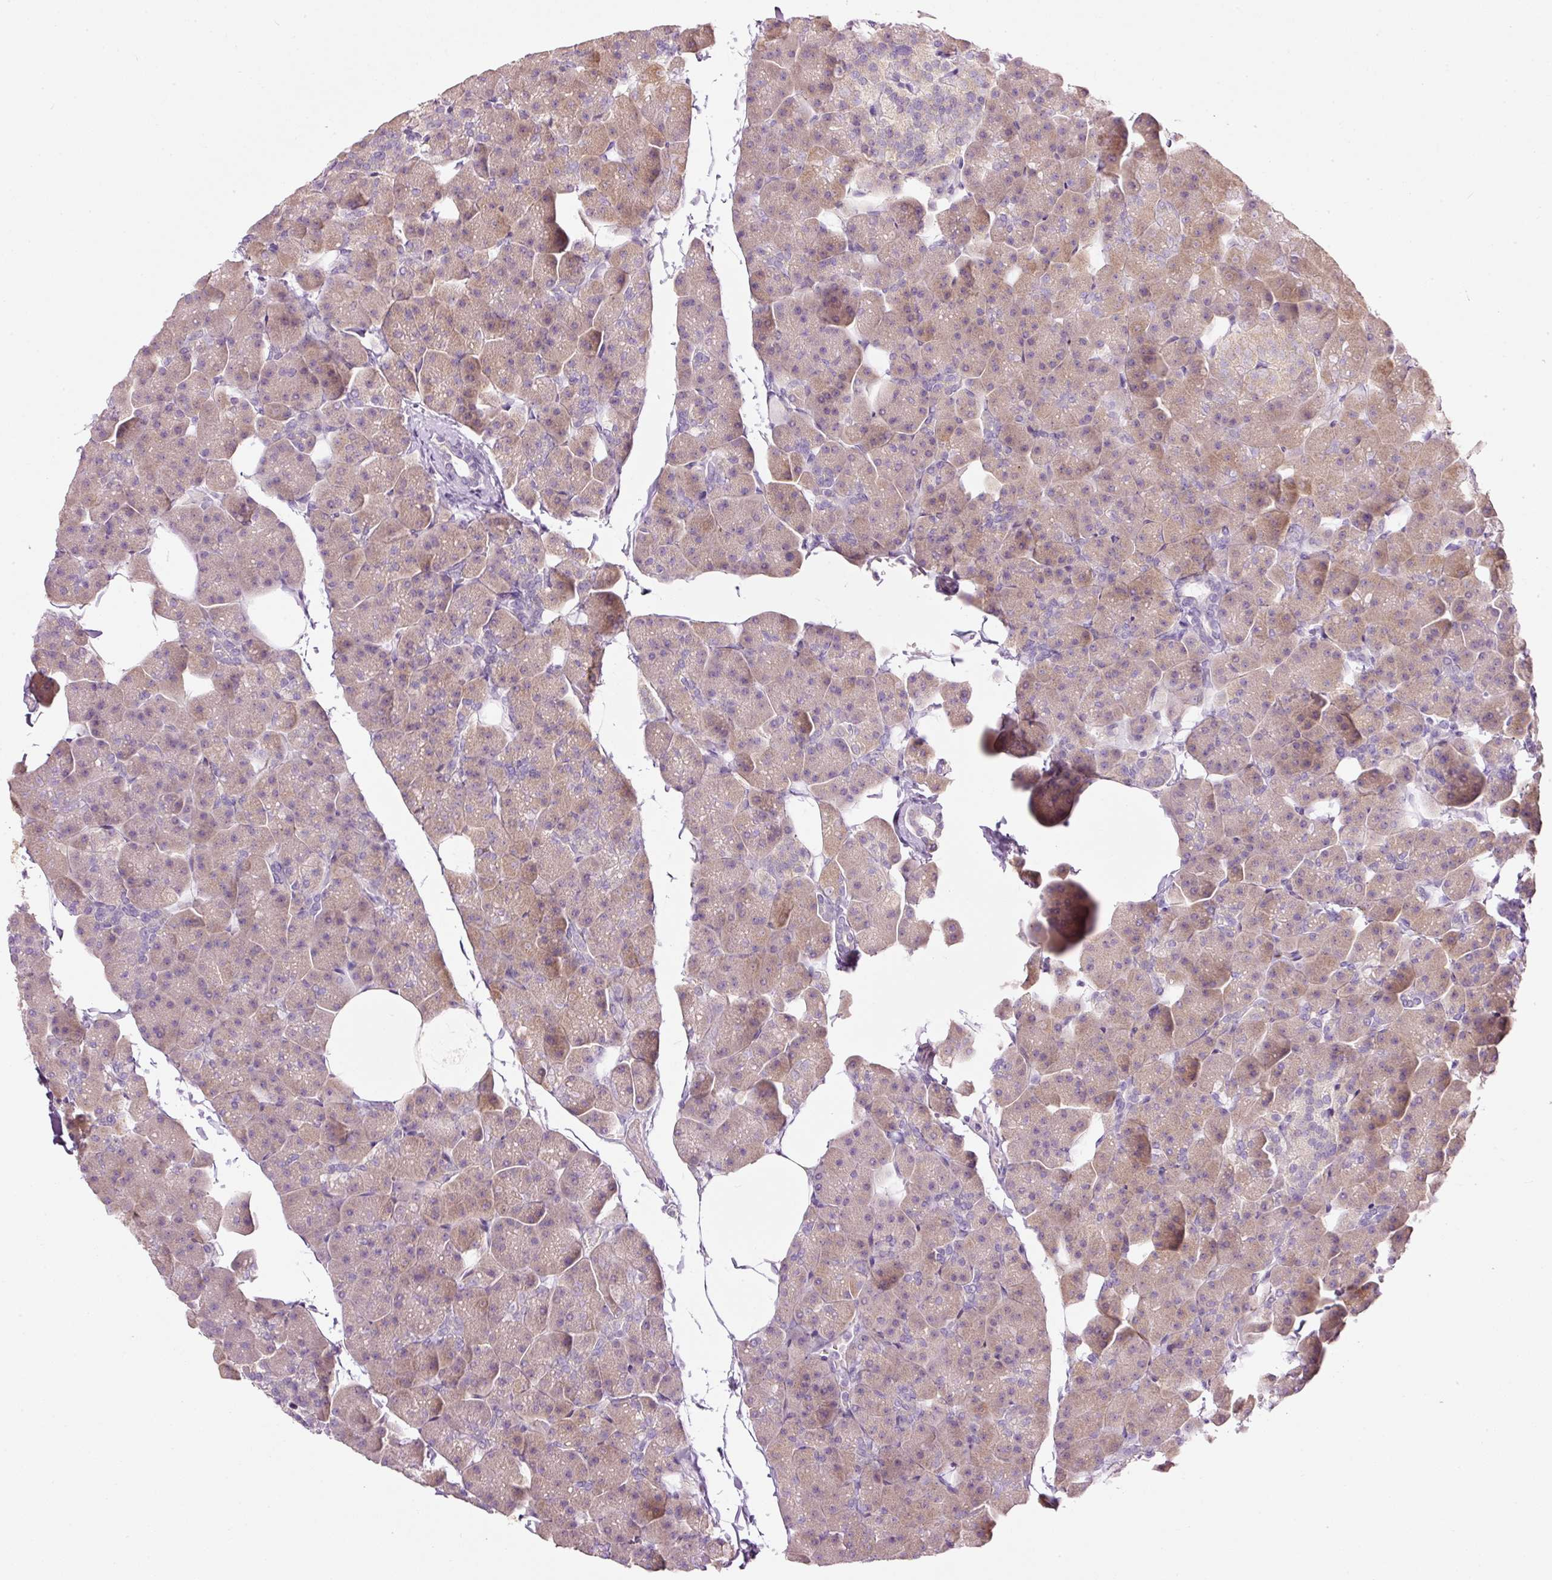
{"staining": {"intensity": "strong", "quantity": "<25%", "location": "cytoplasmic/membranous"}, "tissue": "pancreas", "cell_type": "Exocrine glandular cells", "image_type": "normal", "snomed": [{"axis": "morphology", "description": "Normal tissue, NOS"}, {"axis": "topography", "description": "Pancreas"}], "caption": "A histopathology image of pancreas stained for a protein demonstrates strong cytoplasmic/membranous brown staining in exocrine glandular cells. (DAB (3,3'-diaminobenzidine) IHC, brown staining for protein, blue staining for nuclei).", "gene": "PDXDC1", "patient": {"sex": "male", "age": 35}}